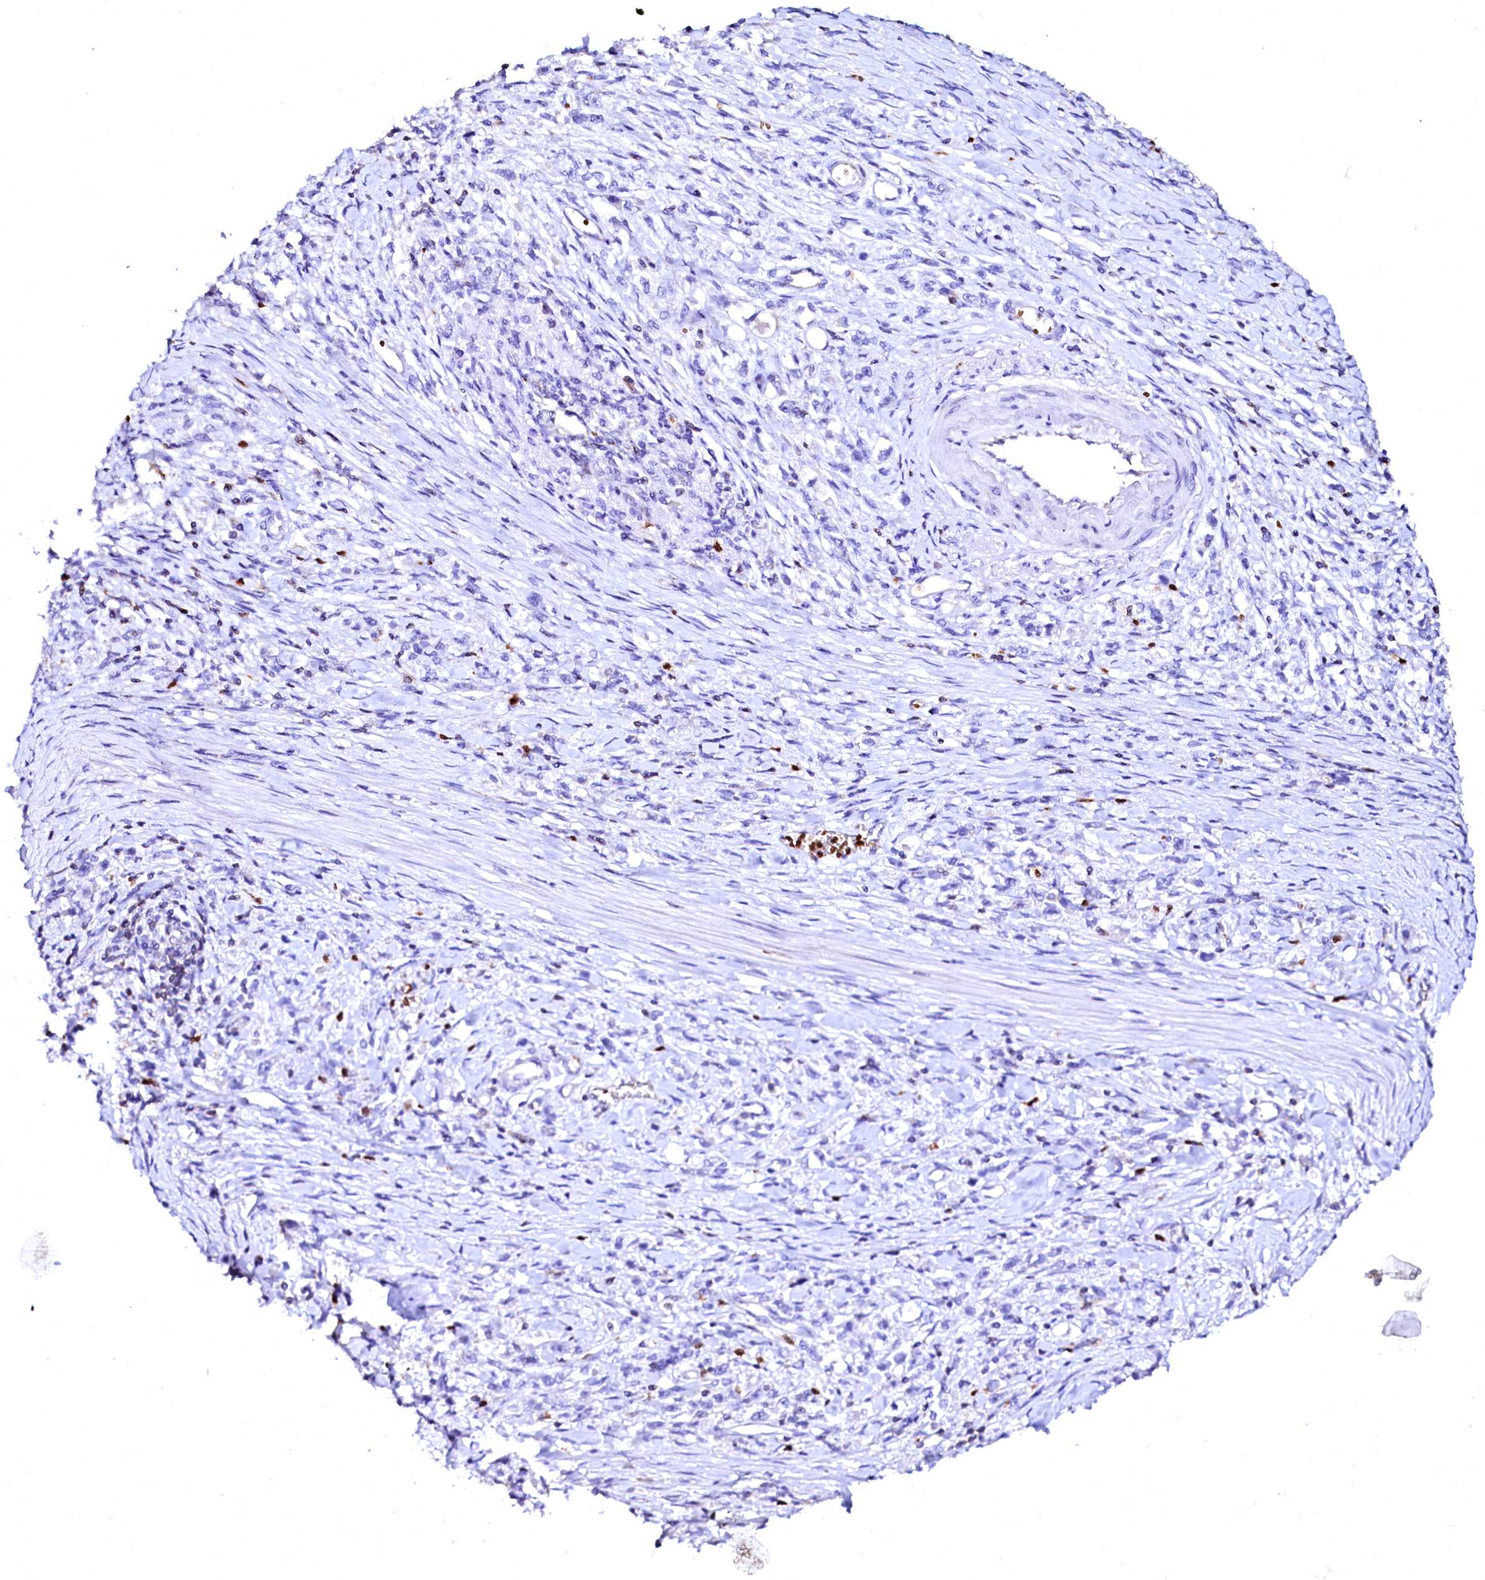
{"staining": {"intensity": "negative", "quantity": "none", "location": "none"}, "tissue": "stomach cancer", "cell_type": "Tumor cells", "image_type": "cancer", "snomed": [{"axis": "morphology", "description": "Adenocarcinoma, NOS"}, {"axis": "topography", "description": "Stomach"}], "caption": "This micrograph is of stomach cancer stained with IHC to label a protein in brown with the nuclei are counter-stained blue. There is no expression in tumor cells.", "gene": "RAB27A", "patient": {"sex": "female", "age": 59}}